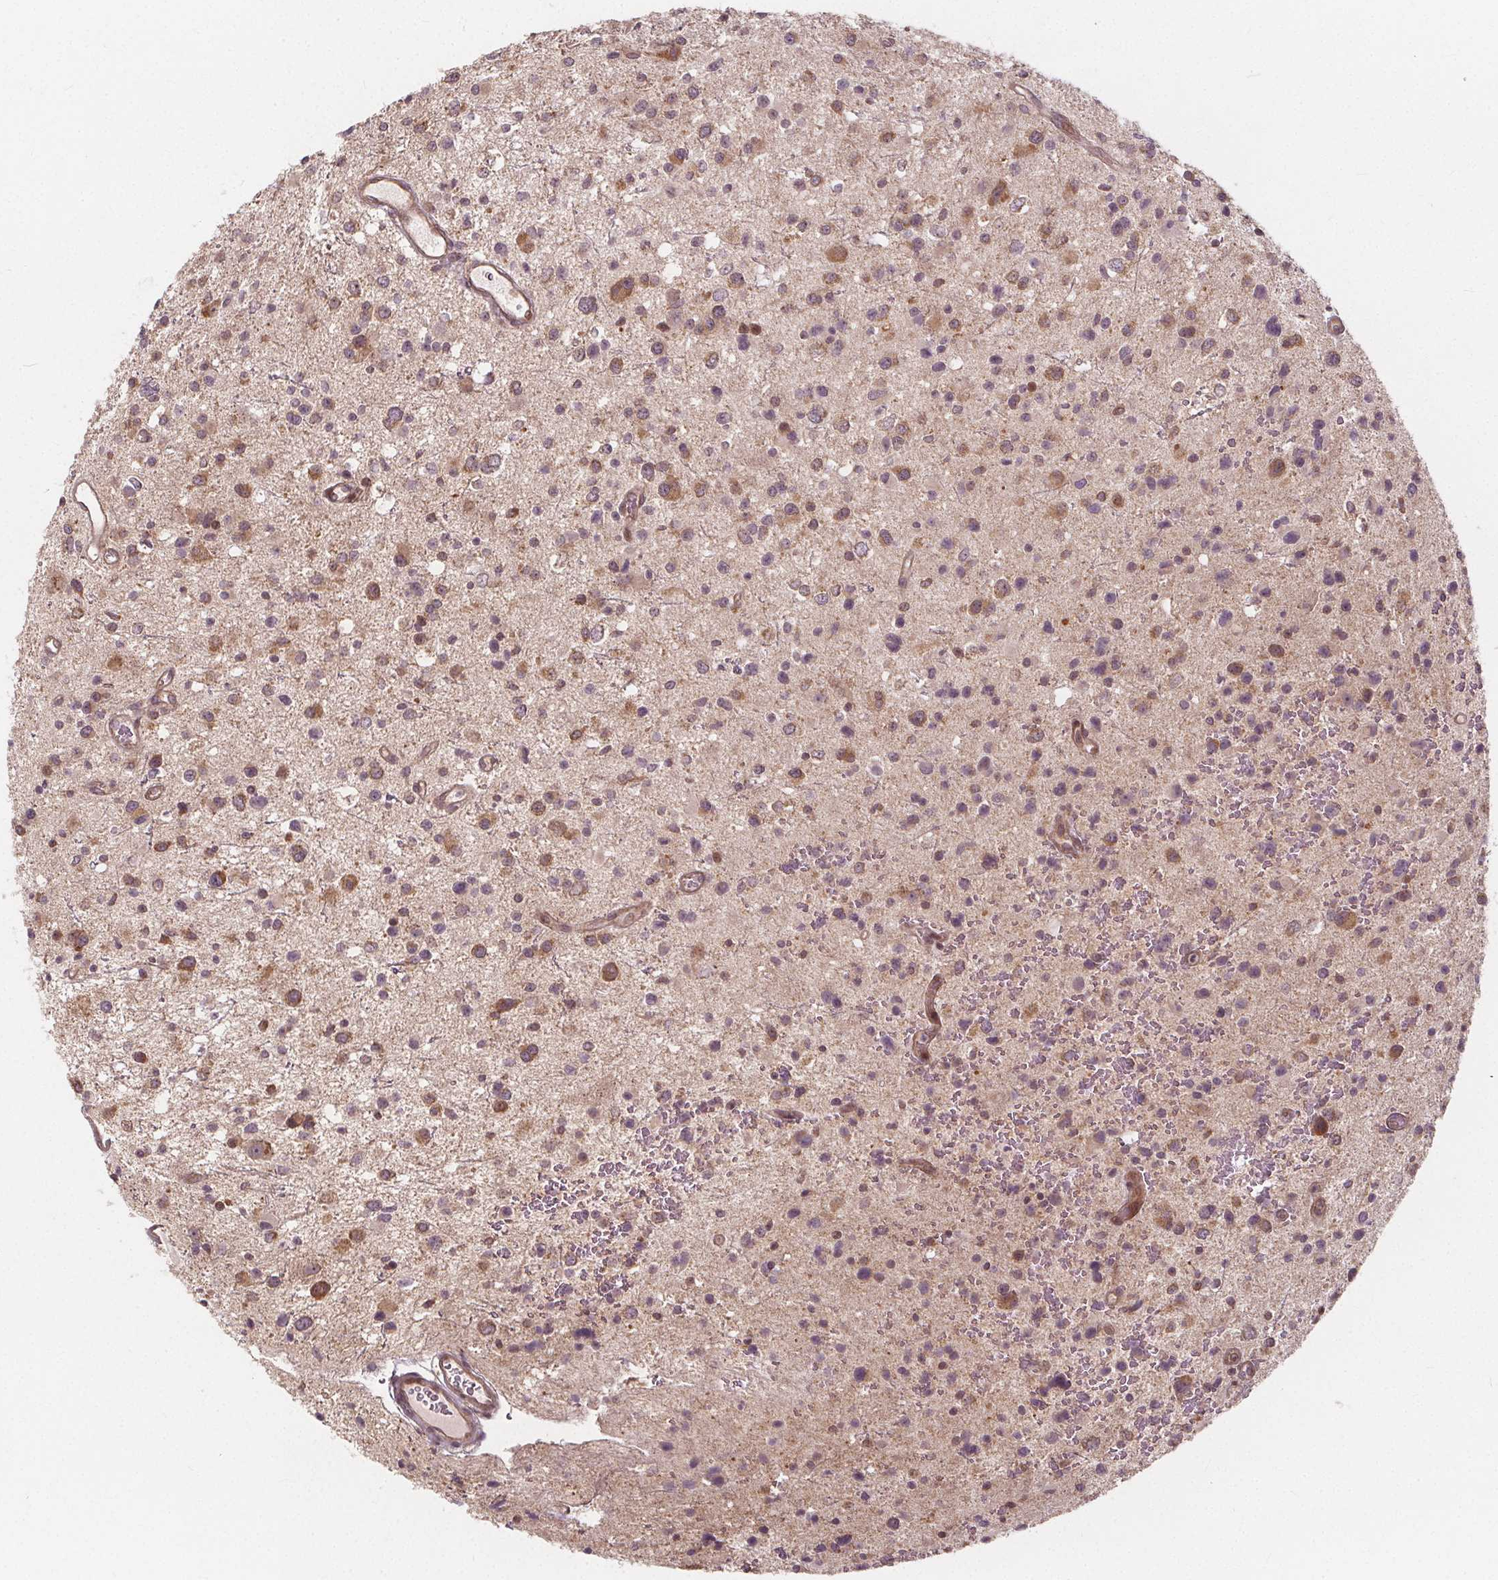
{"staining": {"intensity": "moderate", "quantity": ">75%", "location": "cytoplasmic/membranous,nuclear"}, "tissue": "glioma", "cell_type": "Tumor cells", "image_type": "cancer", "snomed": [{"axis": "morphology", "description": "Glioma, malignant, Low grade"}, {"axis": "topography", "description": "Brain"}], "caption": "Brown immunohistochemical staining in glioma shows moderate cytoplasmic/membranous and nuclear positivity in approximately >75% of tumor cells. Using DAB (3,3'-diaminobenzidine) (brown) and hematoxylin (blue) stains, captured at high magnification using brightfield microscopy.", "gene": "AKT1S1", "patient": {"sex": "male", "age": 43}}